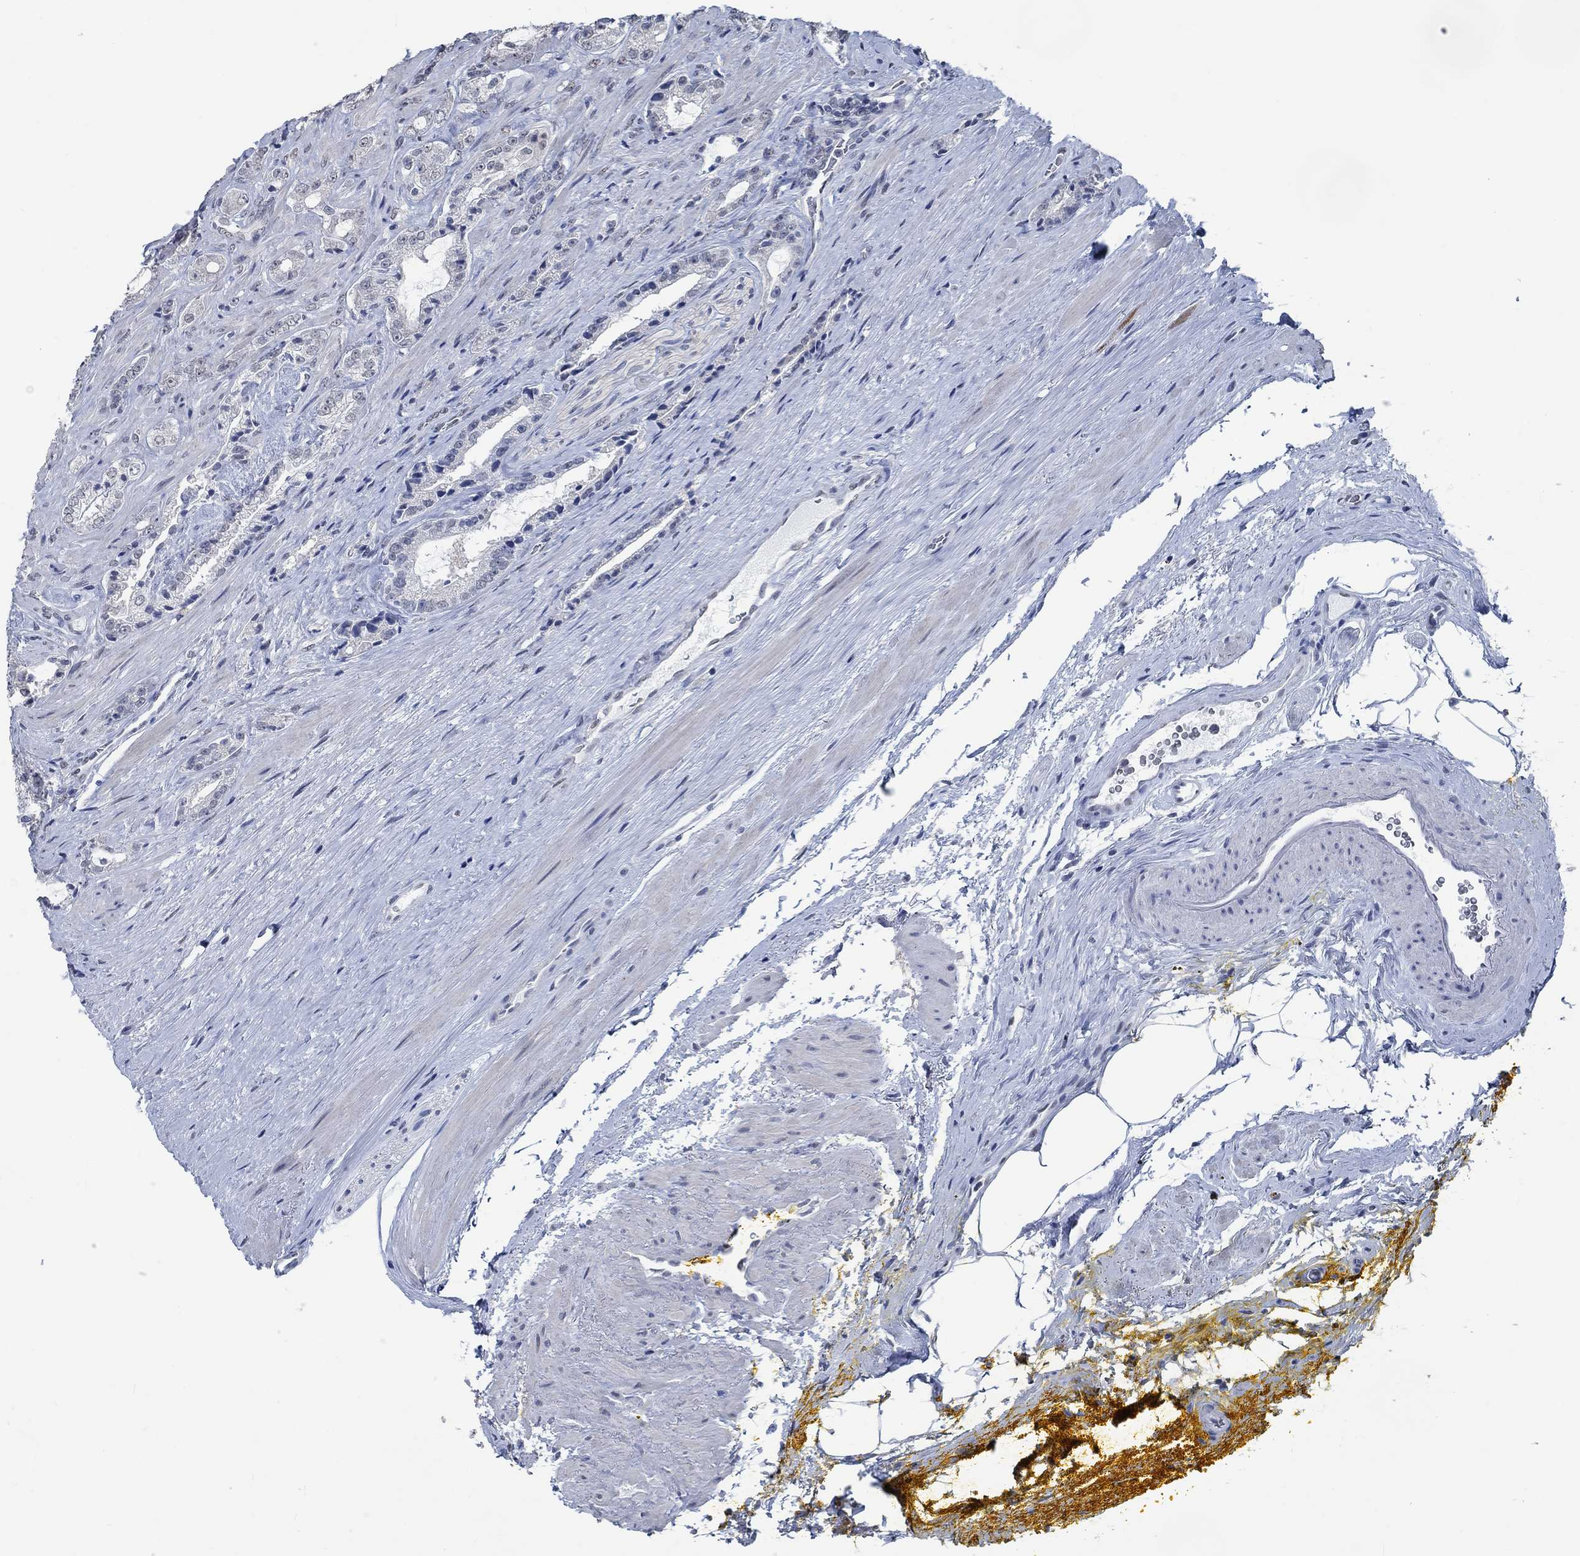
{"staining": {"intensity": "negative", "quantity": "none", "location": "none"}, "tissue": "prostate cancer", "cell_type": "Tumor cells", "image_type": "cancer", "snomed": [{"axis": "morphology", "description": "Adenocarcinoma, NOS"}, {"axis": "topography", "description": "Prostate"}], "caption": "Tumor cells are negative for brown protein staining in prostate cancer (adenocarcinoma).", "gene": "OBSCN", "patient": {"sex": "male", "age": 67}}